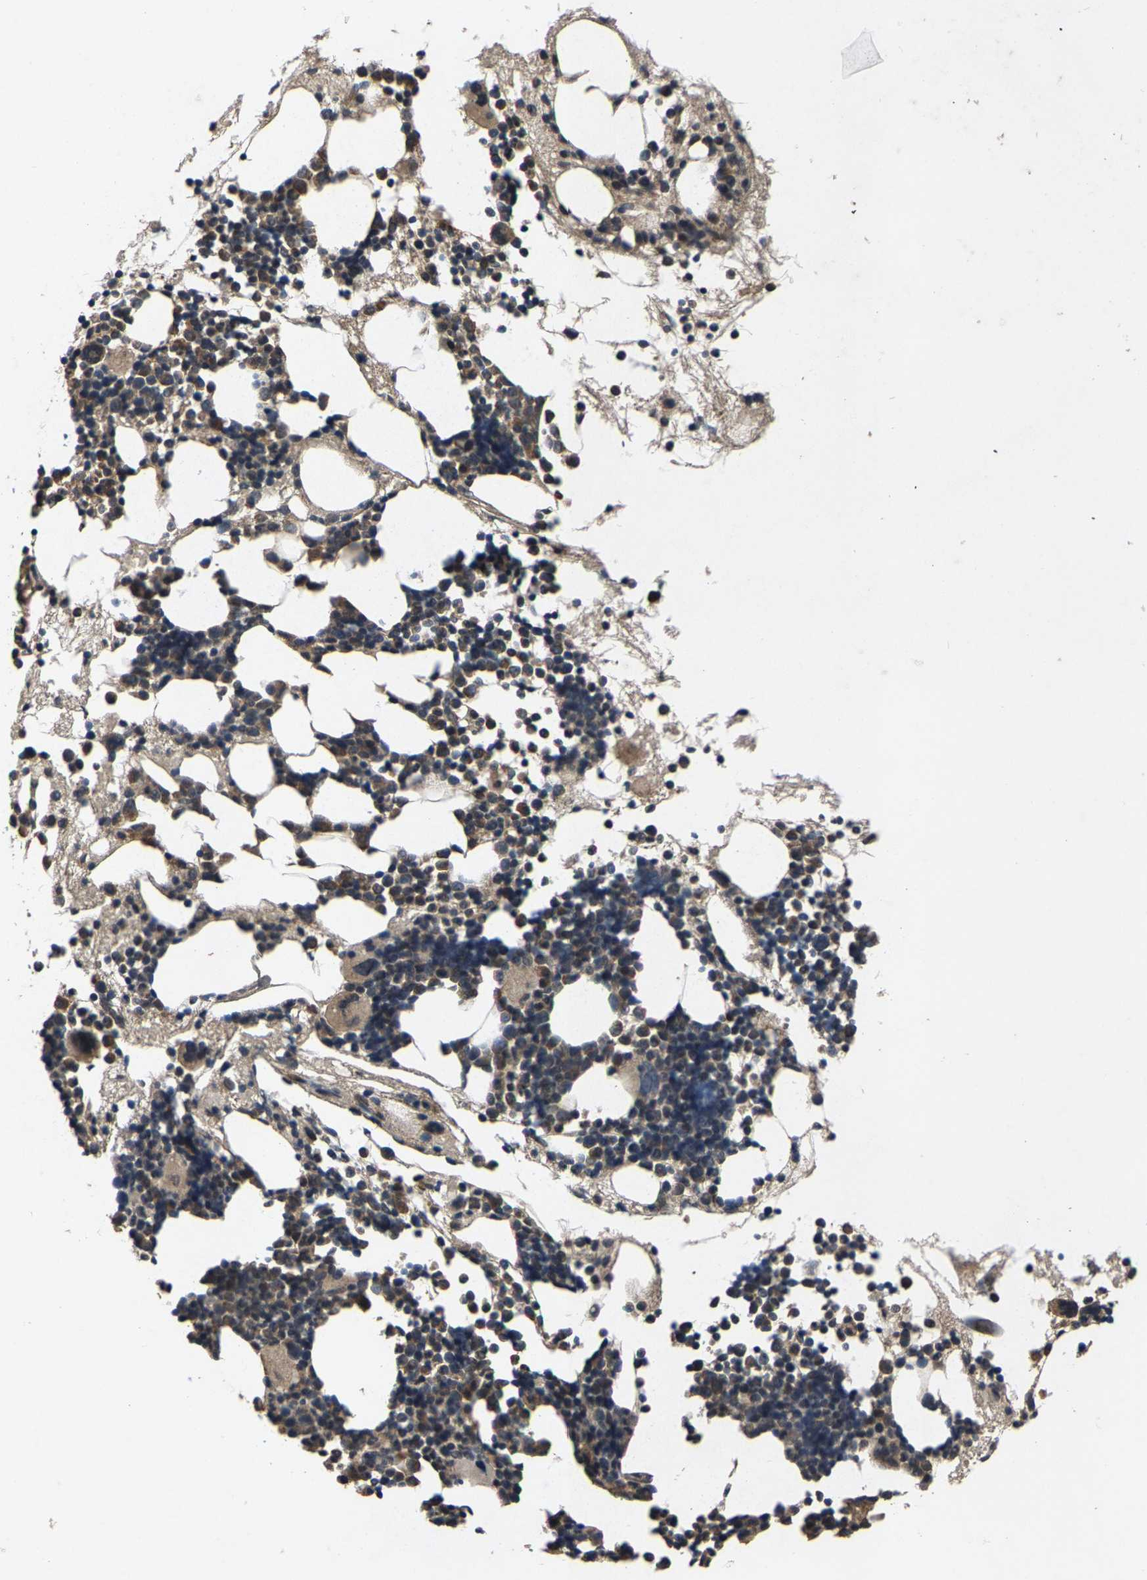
{"staining": {"intensity": "strong", "quantity": "<25%", "location": "nuclear"}, "tissue": "bone marrow", "cell_type": "Hematopoietic cells", "image_type": "normal", "snomed": [{"axis": "morphology", "description": "Normal tissue, NOS"}, {"axis": "morphology", "description": "Inflammation, NOS"}, {"axis": "topography", "description": "Bone marrow"}], "caption": "IHC of unremarkable human bone marrow demonstrates medium levels of strong nuclear staining in about <25% of hematopoietic cells.", "gene": "HUWE1", "patient": {"sex": "female", "age": 81}}